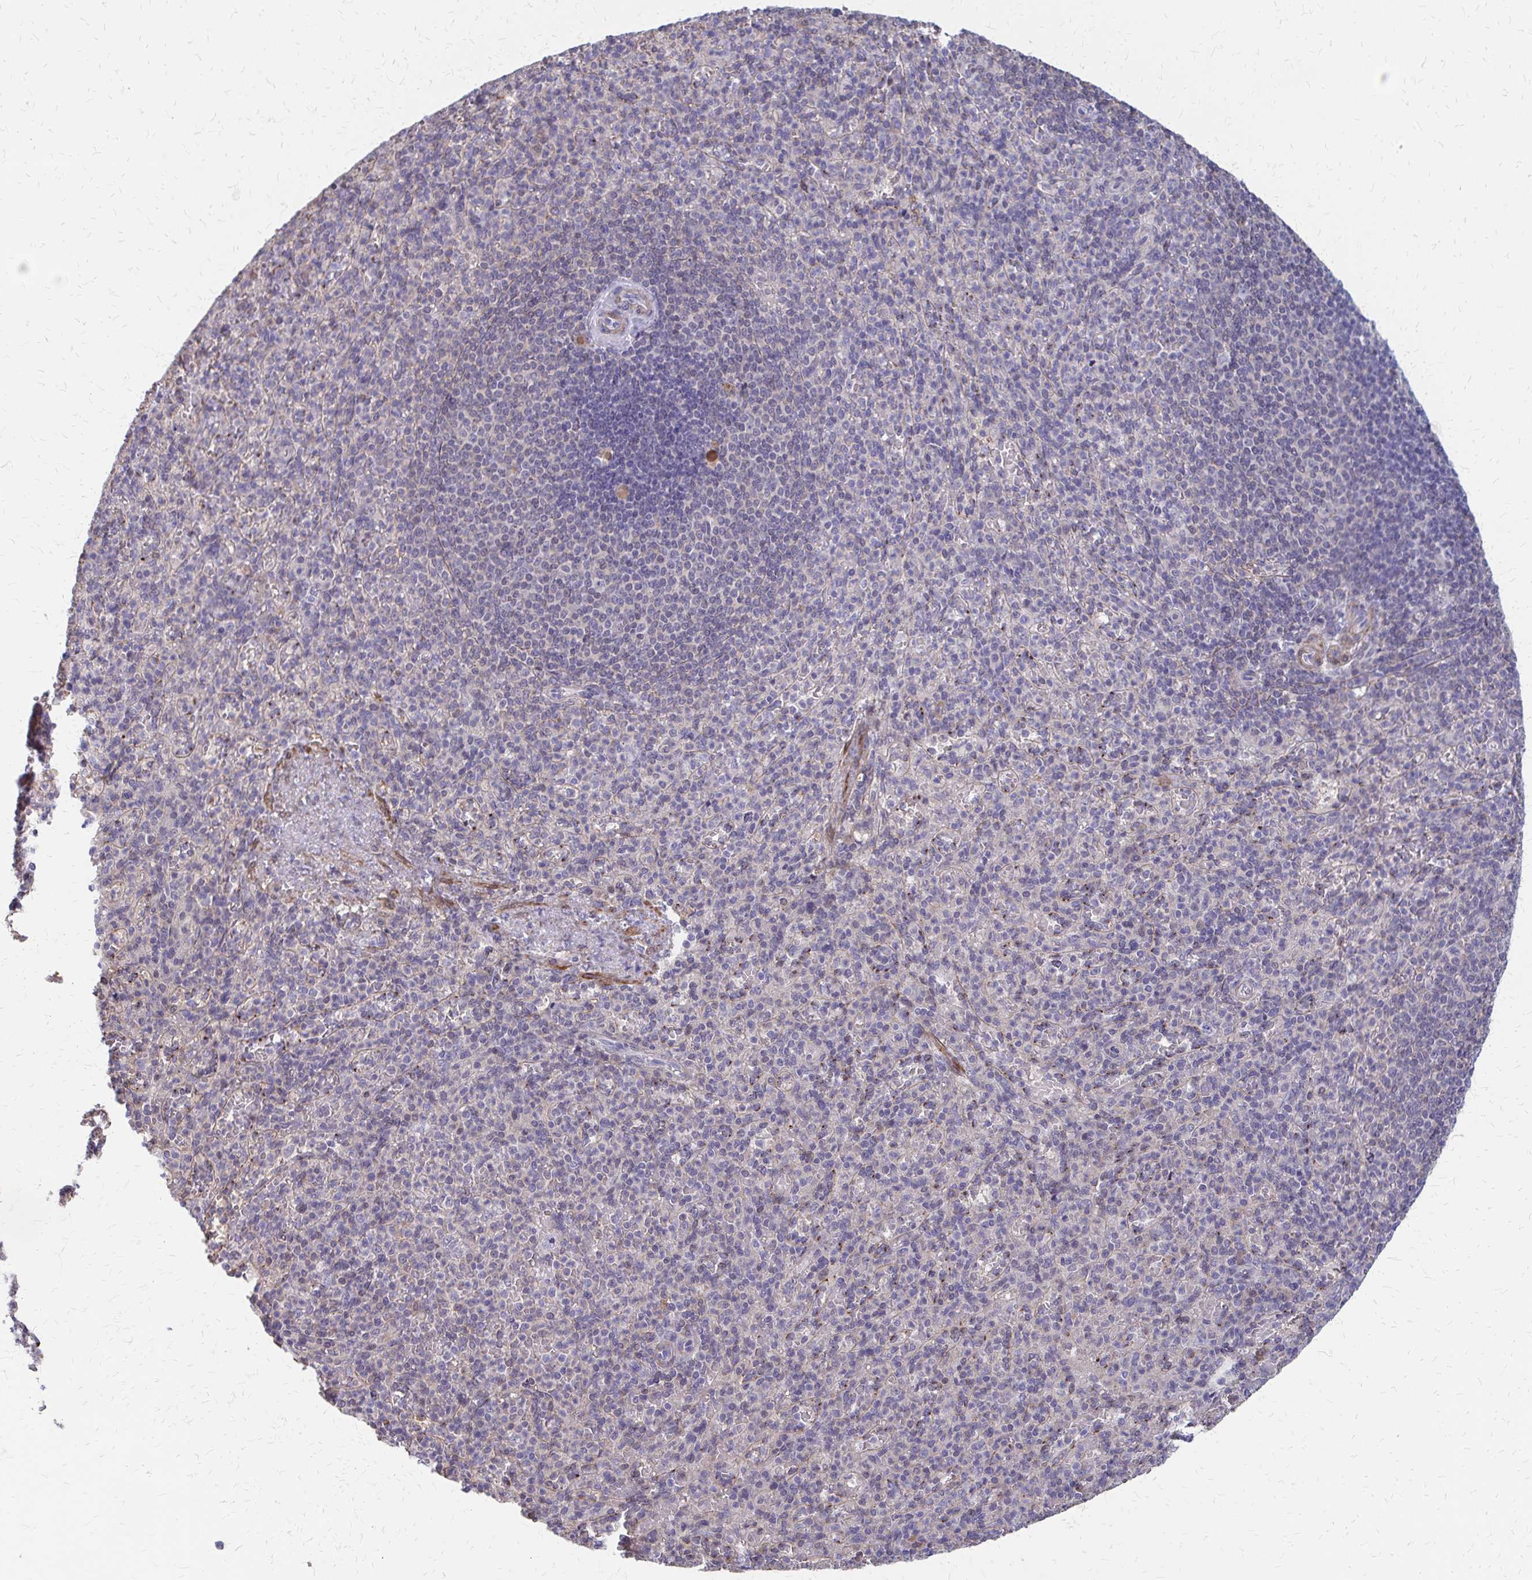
{"staining": {"intensity": "moderate", "quantity": "<25%", "location": "cytoplasmic/membranous"}, "tissue": "spleen", "cell_type": "Cells in red pulp", "image_type": "normal", "snomed": [{"axis": "morphology", "description": "Normal tissue, NOS"}, {"axis": "topography", "description": "Spleen"}], "caption": "Cells in red pulp show low levels of moderate cytoplasmic/membranous staining in about <25% of cells in normal spleen. (DAB (3,3'-diaminobenzidine) IHC, brown staining for protein, blue staining for nuclei).", "gene": "IFI44L", "patient": {"sex": "female", "age": 74}}